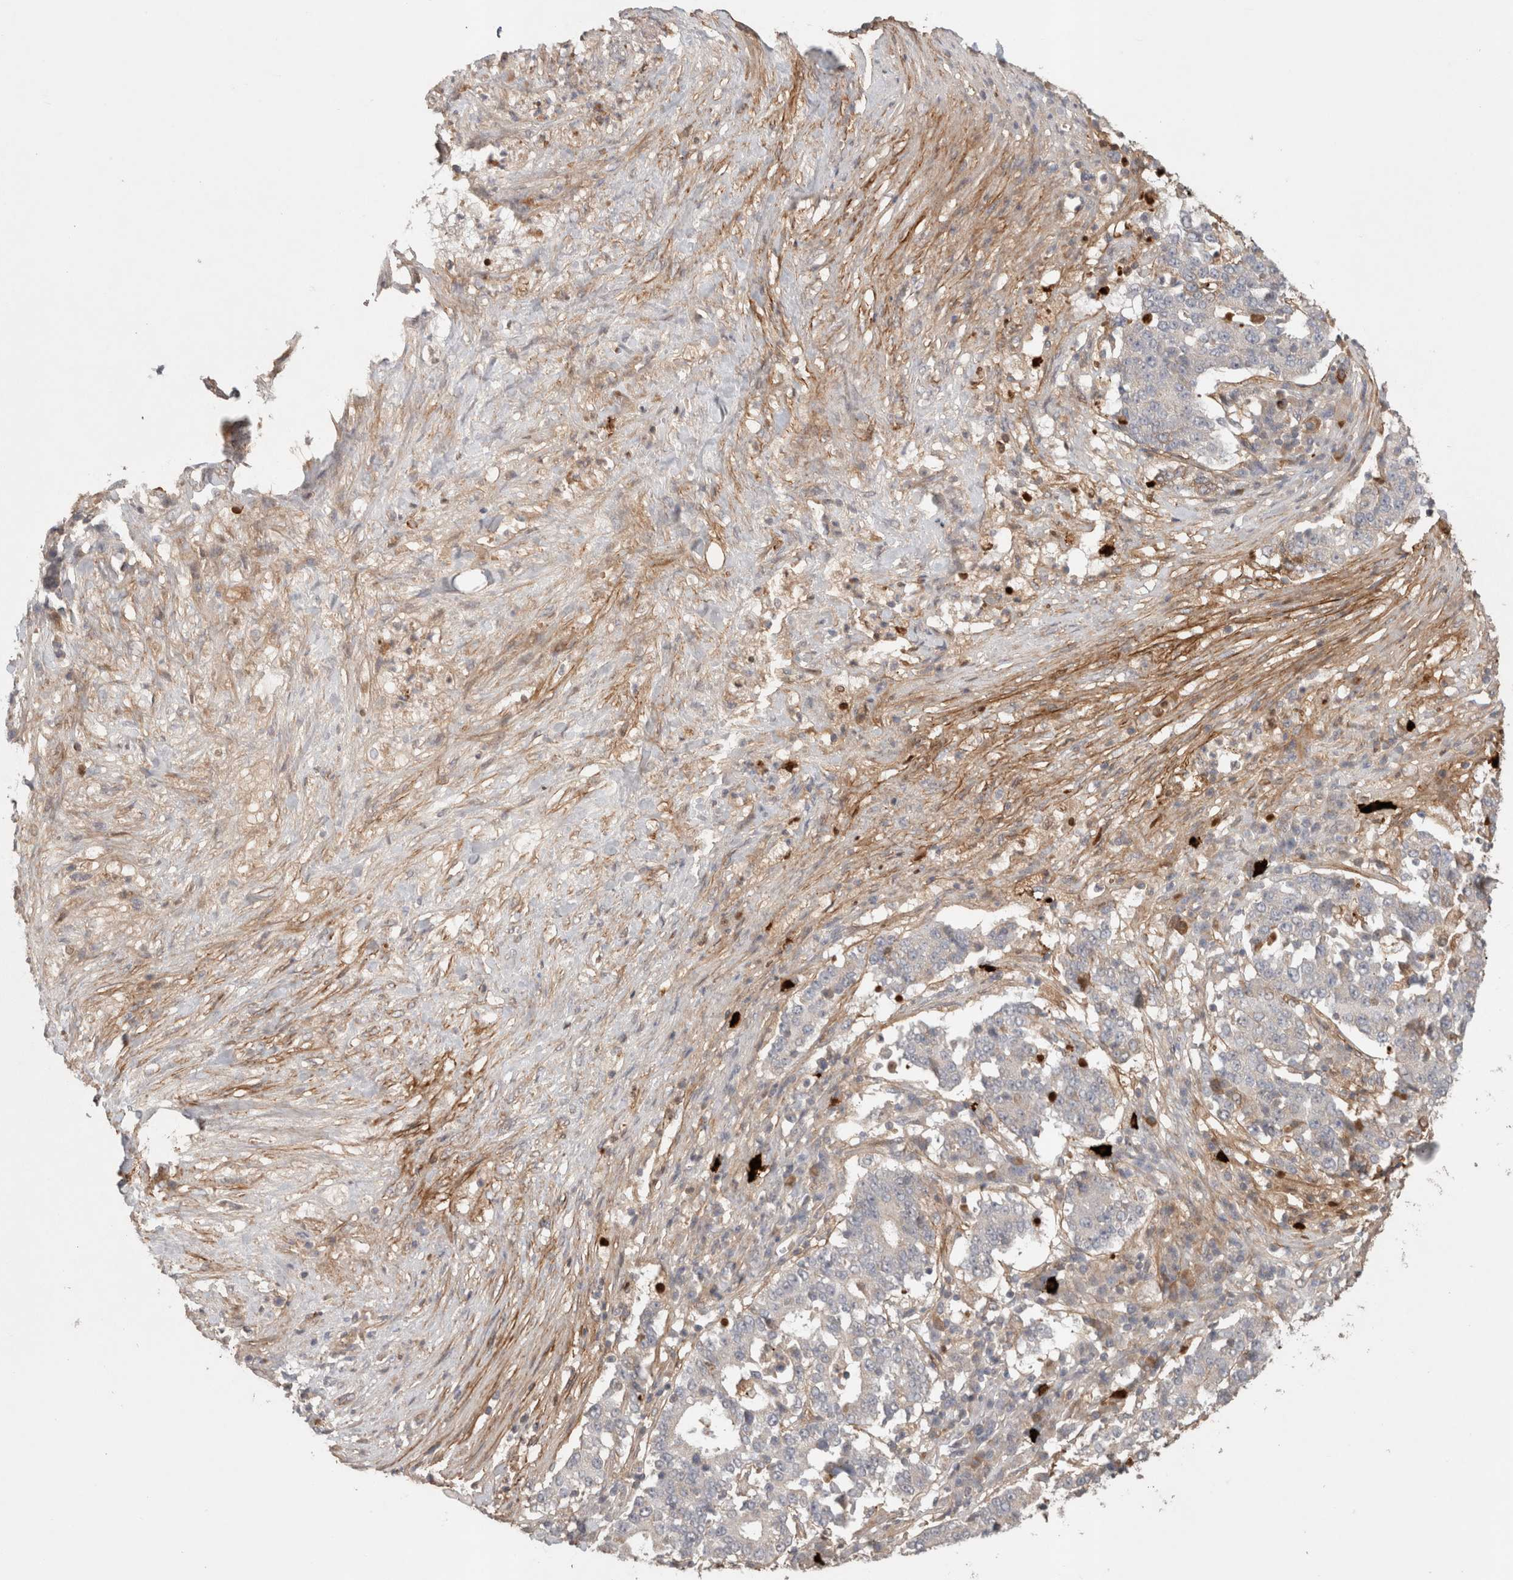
{"staining": {"intensity": "negative", "quantity": "none", "location": "none"}, "tissue": "stomach cancer", "cell_type": "Tumor cells", "image_type": "cancer", "snomed": [{"axis": "morphology", "description": "Adenocarcinoma, NOS"}, {"axis": "topography", "description": "Stomach"}], "caption": "DAB (3,3'-diaminobenzidine) immunohistochemical staining of stomach adenocarcinoma displays no significant positivity in tumor cells.", "gene": "HSPG2", "patient": {"sex": "male", "age": 59}}